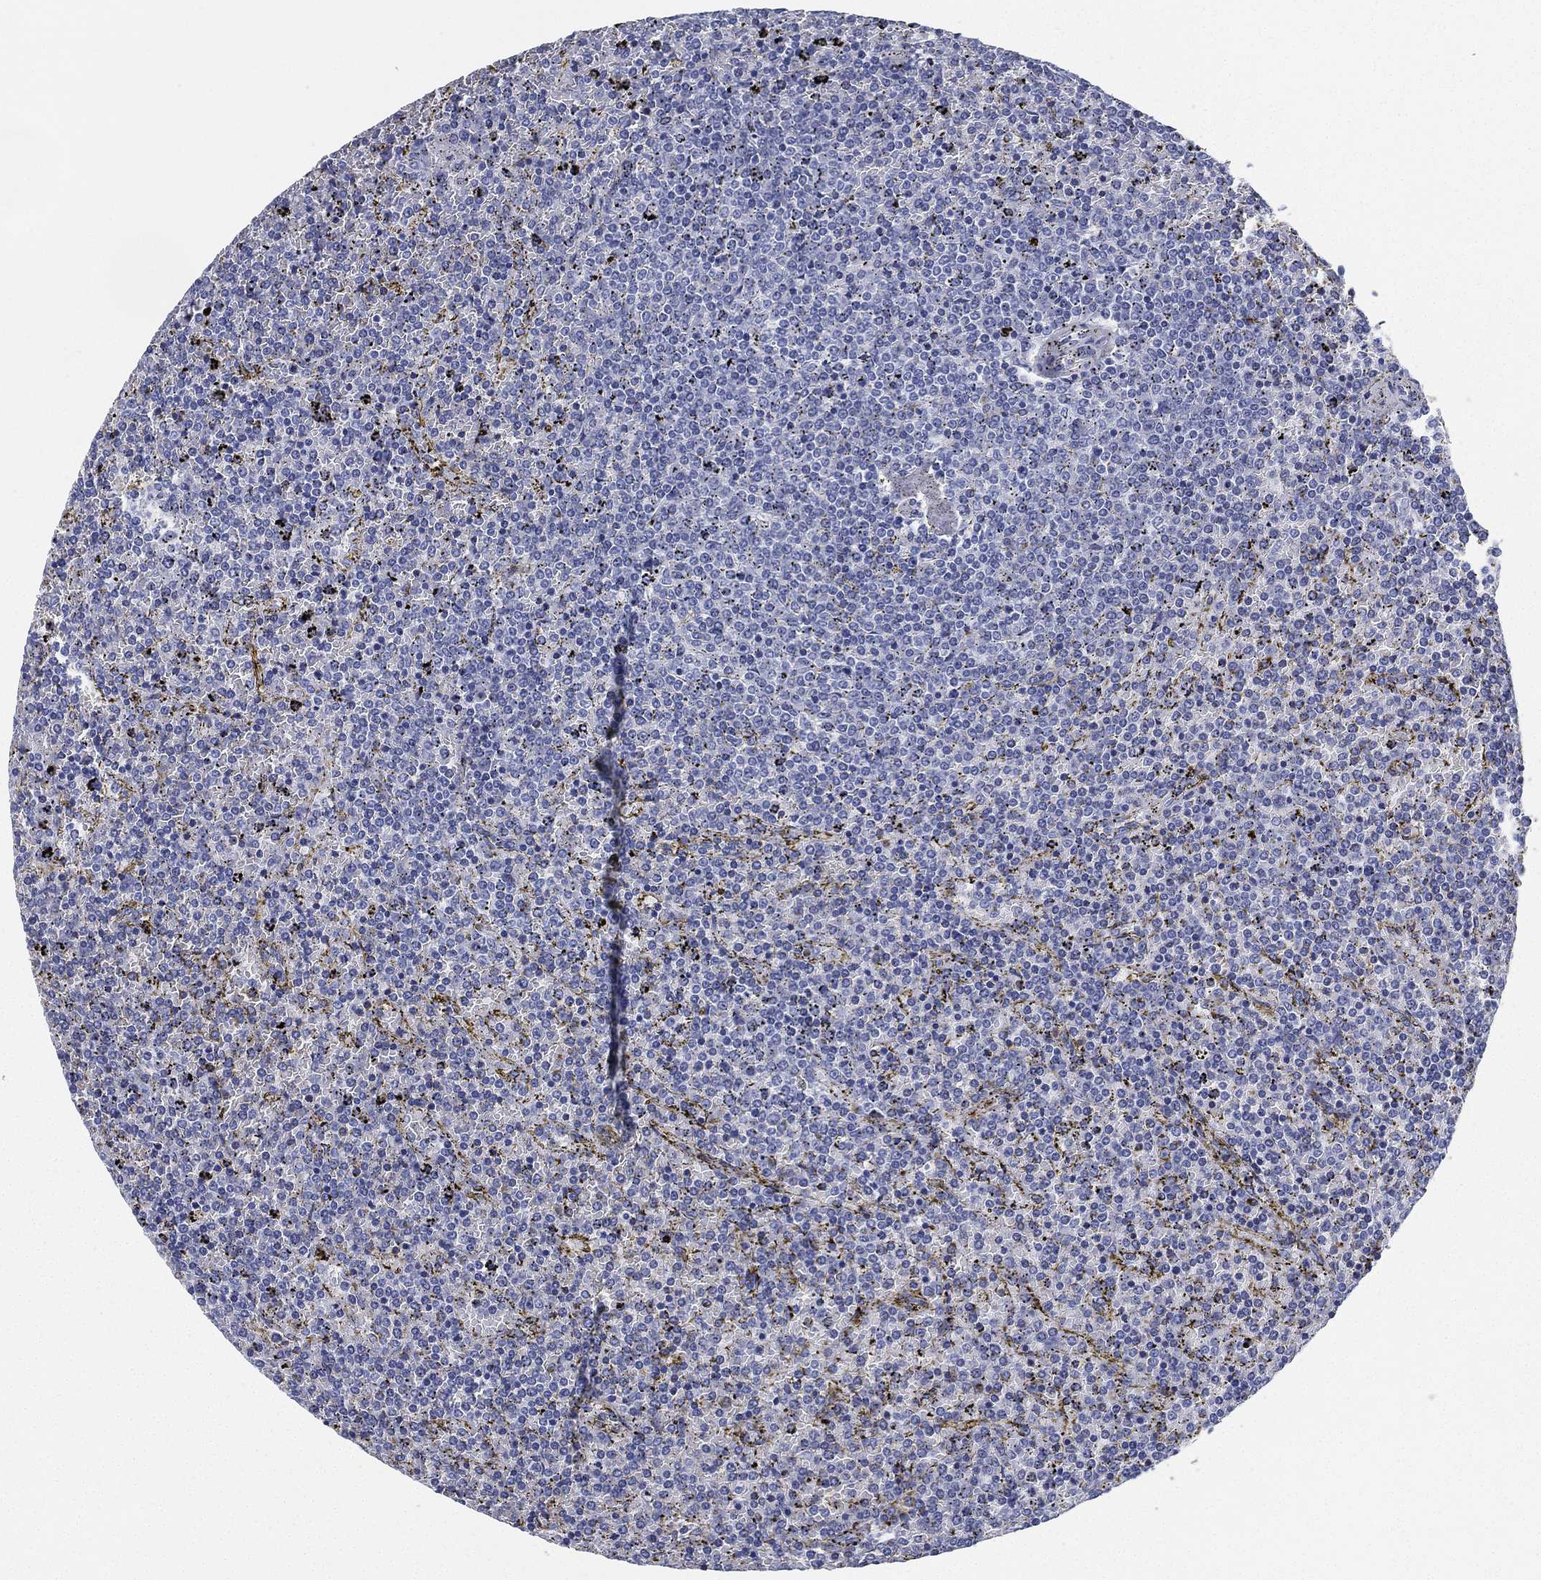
{"staining": {"intensity": "negative", "quantity": "none", "location": "none"}, "tissue": "lymphoma", "cell_type": "Tumor cells", "image_type": "cancer", "snomed": [{"axis": "morphology", "description": "Malignant lymphoma, non-Hodgkin's type, Low grade"}, {"axis": "topography", "description": "Spleen"}], "caption": "Tumor cells show no significant protein staining in lymphoma.", "gene": "DEFB121", "patient": {"sex": "female", "age": 77}}